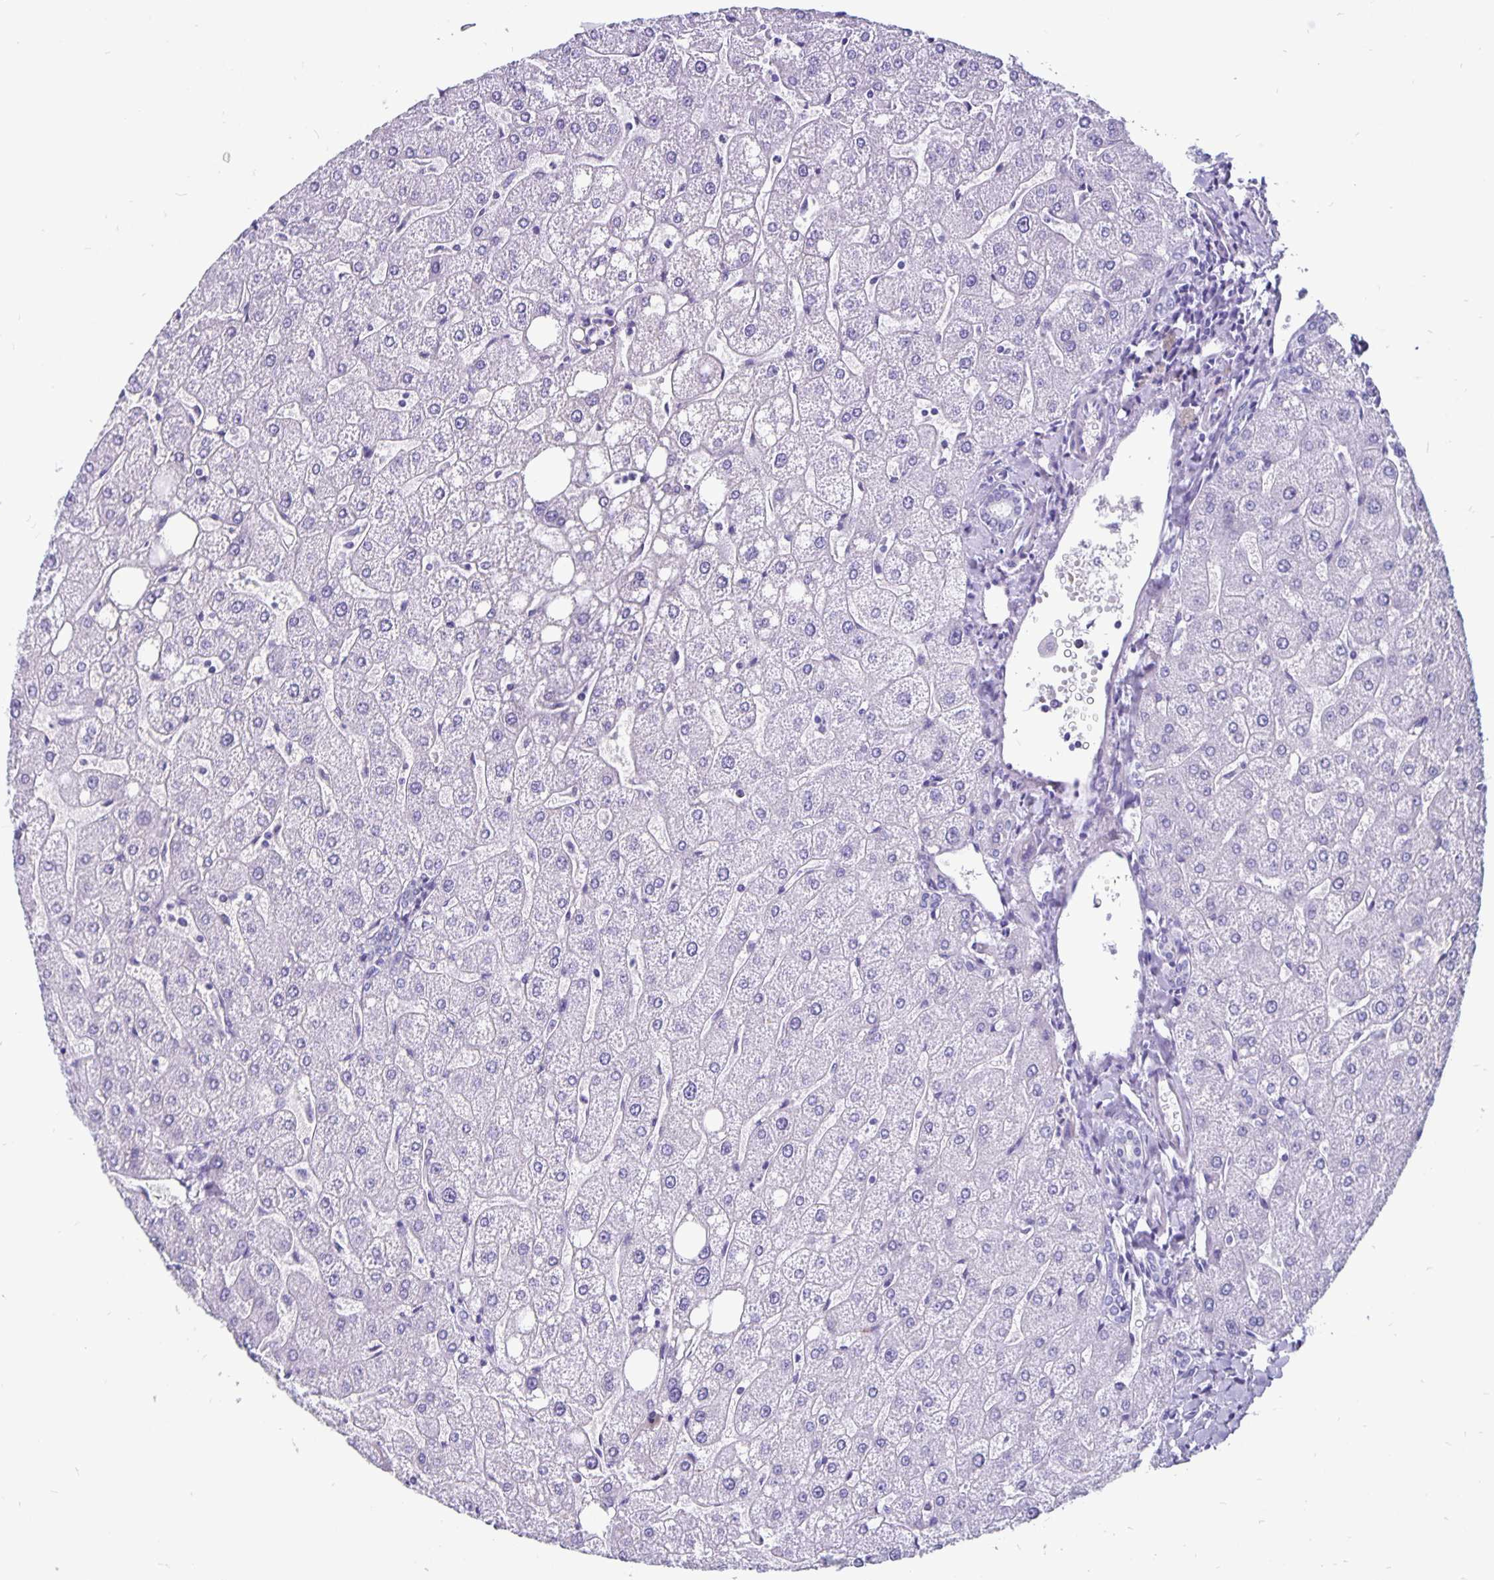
{"staining": {"intensity": "negative", "quantity": "none", "location": "none"}, "tissue": "liver", "cell_type": "Cholangiocytes", "image_type": "normal", "snomed": [{"axis": "morphology", "description": "Normal tissue, NOS"}, {"axis": "topography", "description": "Liver"}], "caption": "Immunohistochemistry (IHC) of unremarkable human liver demonstrates no expression in cholangiocytes.", "gene": "ODF3B", "patient": {"sex": "male", "age": 67}}